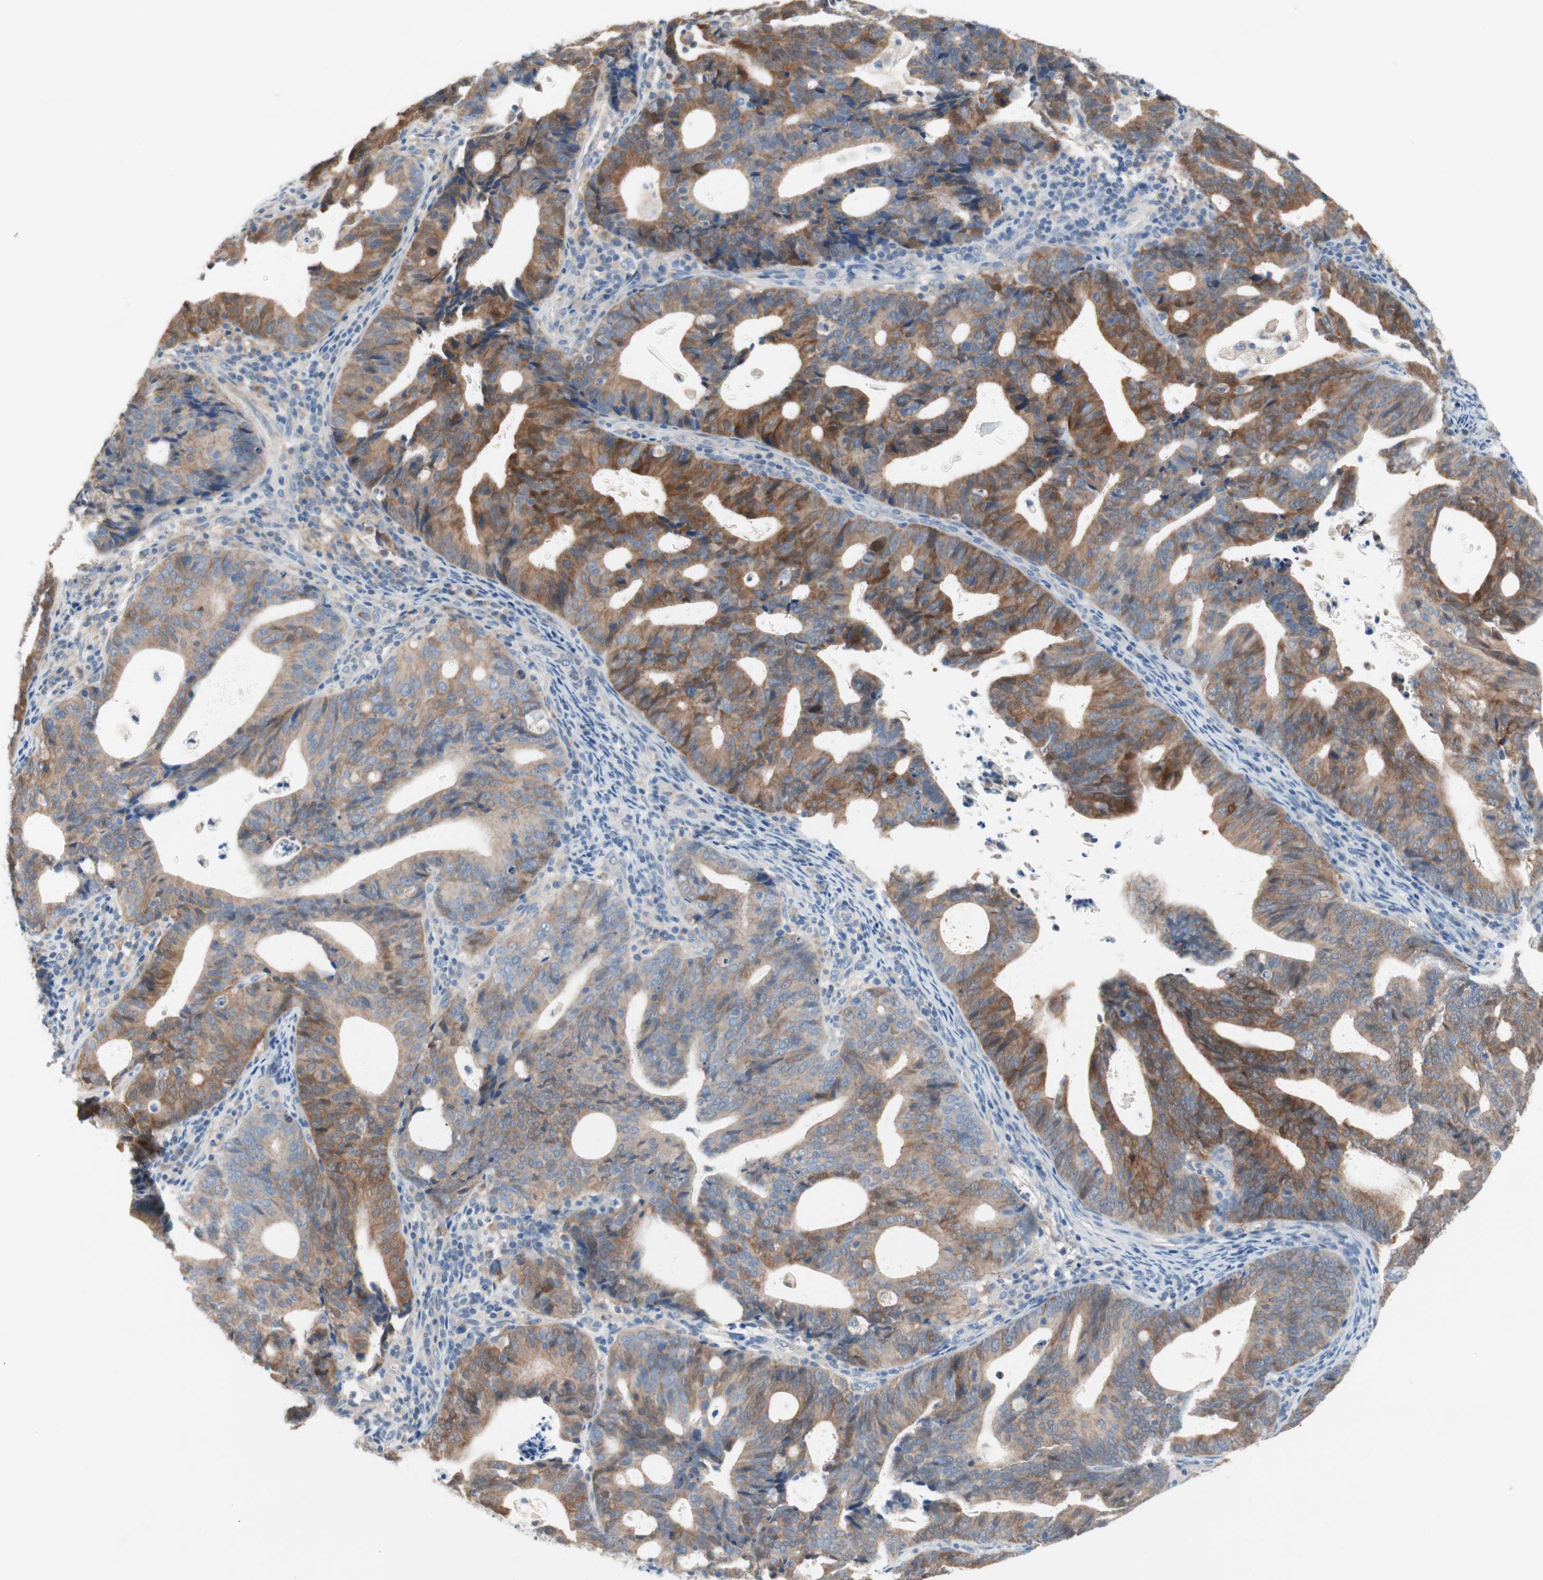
{"staining": {"intensity": "strong", "quantity": "25%-75%", "location": "cytoplasmic/membranous"}, "tissue": "endometrial cancer", "cell_type": "Tumor cells", "image_type": "cancer", "snomed": [{"axis": "morphology", "description": "Adenocarcinoma, NOS"}, {"axis": "topography", "description": "Uterus"}], "caption": "The immunohistochemical stain shows strong cytoplasmic/membranous expression in tumor cells of endometrial adenocarcinoma tissue.", "gene": "GLUL", "patient": {"sex": "female", "age": 83}}